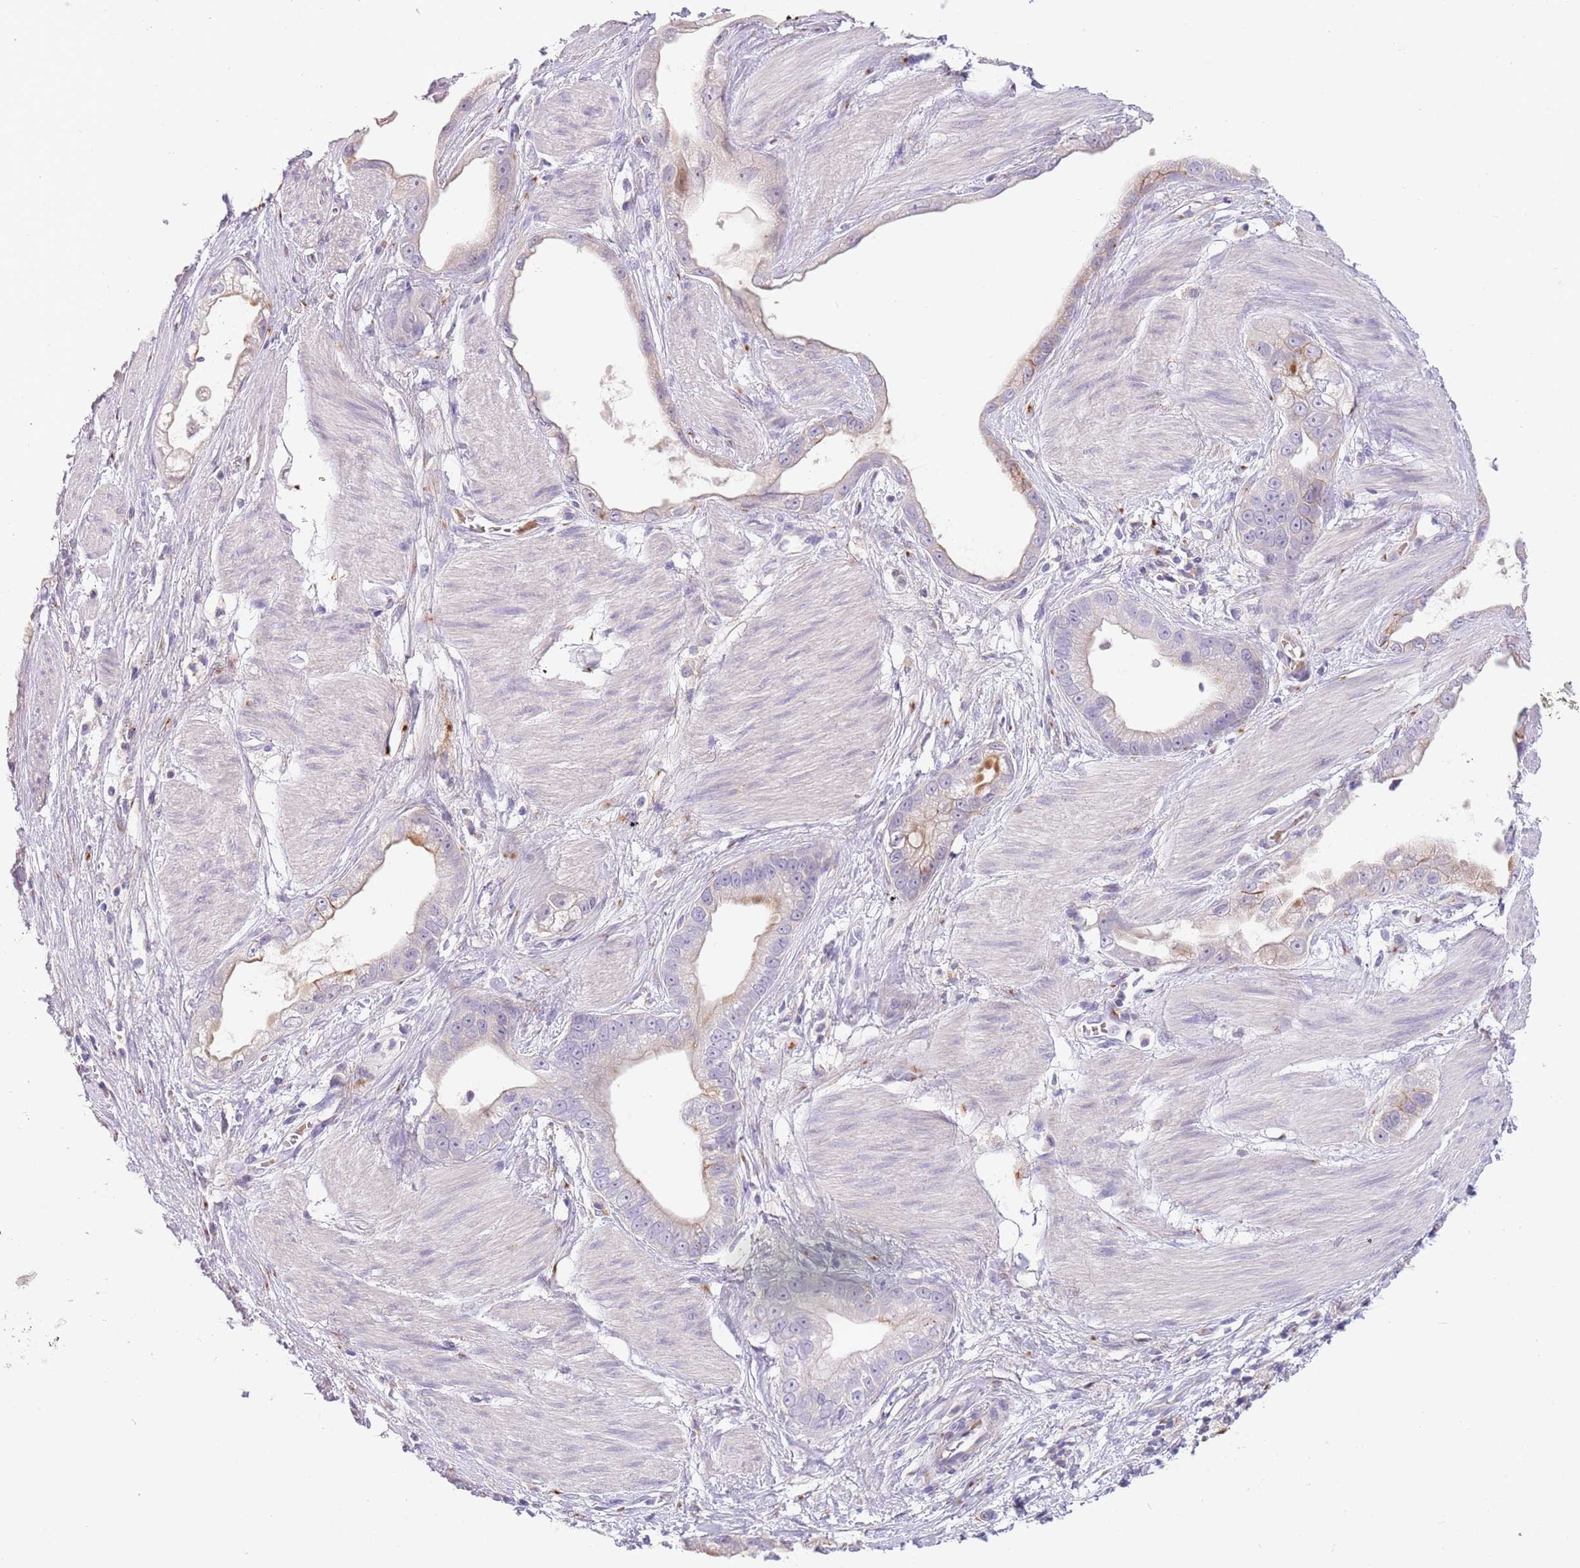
{"staining": {"intensity": "moderate", "quantity": "<25%", "location": "cytoplasmic/membranous"}, "tissue": "stomach cancer", "cell_type": "Tumor cells", "image_type": "cancer", "snomed": [{"axis": "morphology", "description": "Adenocarcinoma, NOS"}, {"axis": "topography", "description": "Stomach"}], "caption": "Immunohistochemistry (IHC) of stomach cancer (adenocarcinoma) reveals low levels of moderate cytoplasmic/membranous expression in about <25% of tumor cells.", "gene": "CFAP73", "patient": {"sex": "male", "age": 55}}